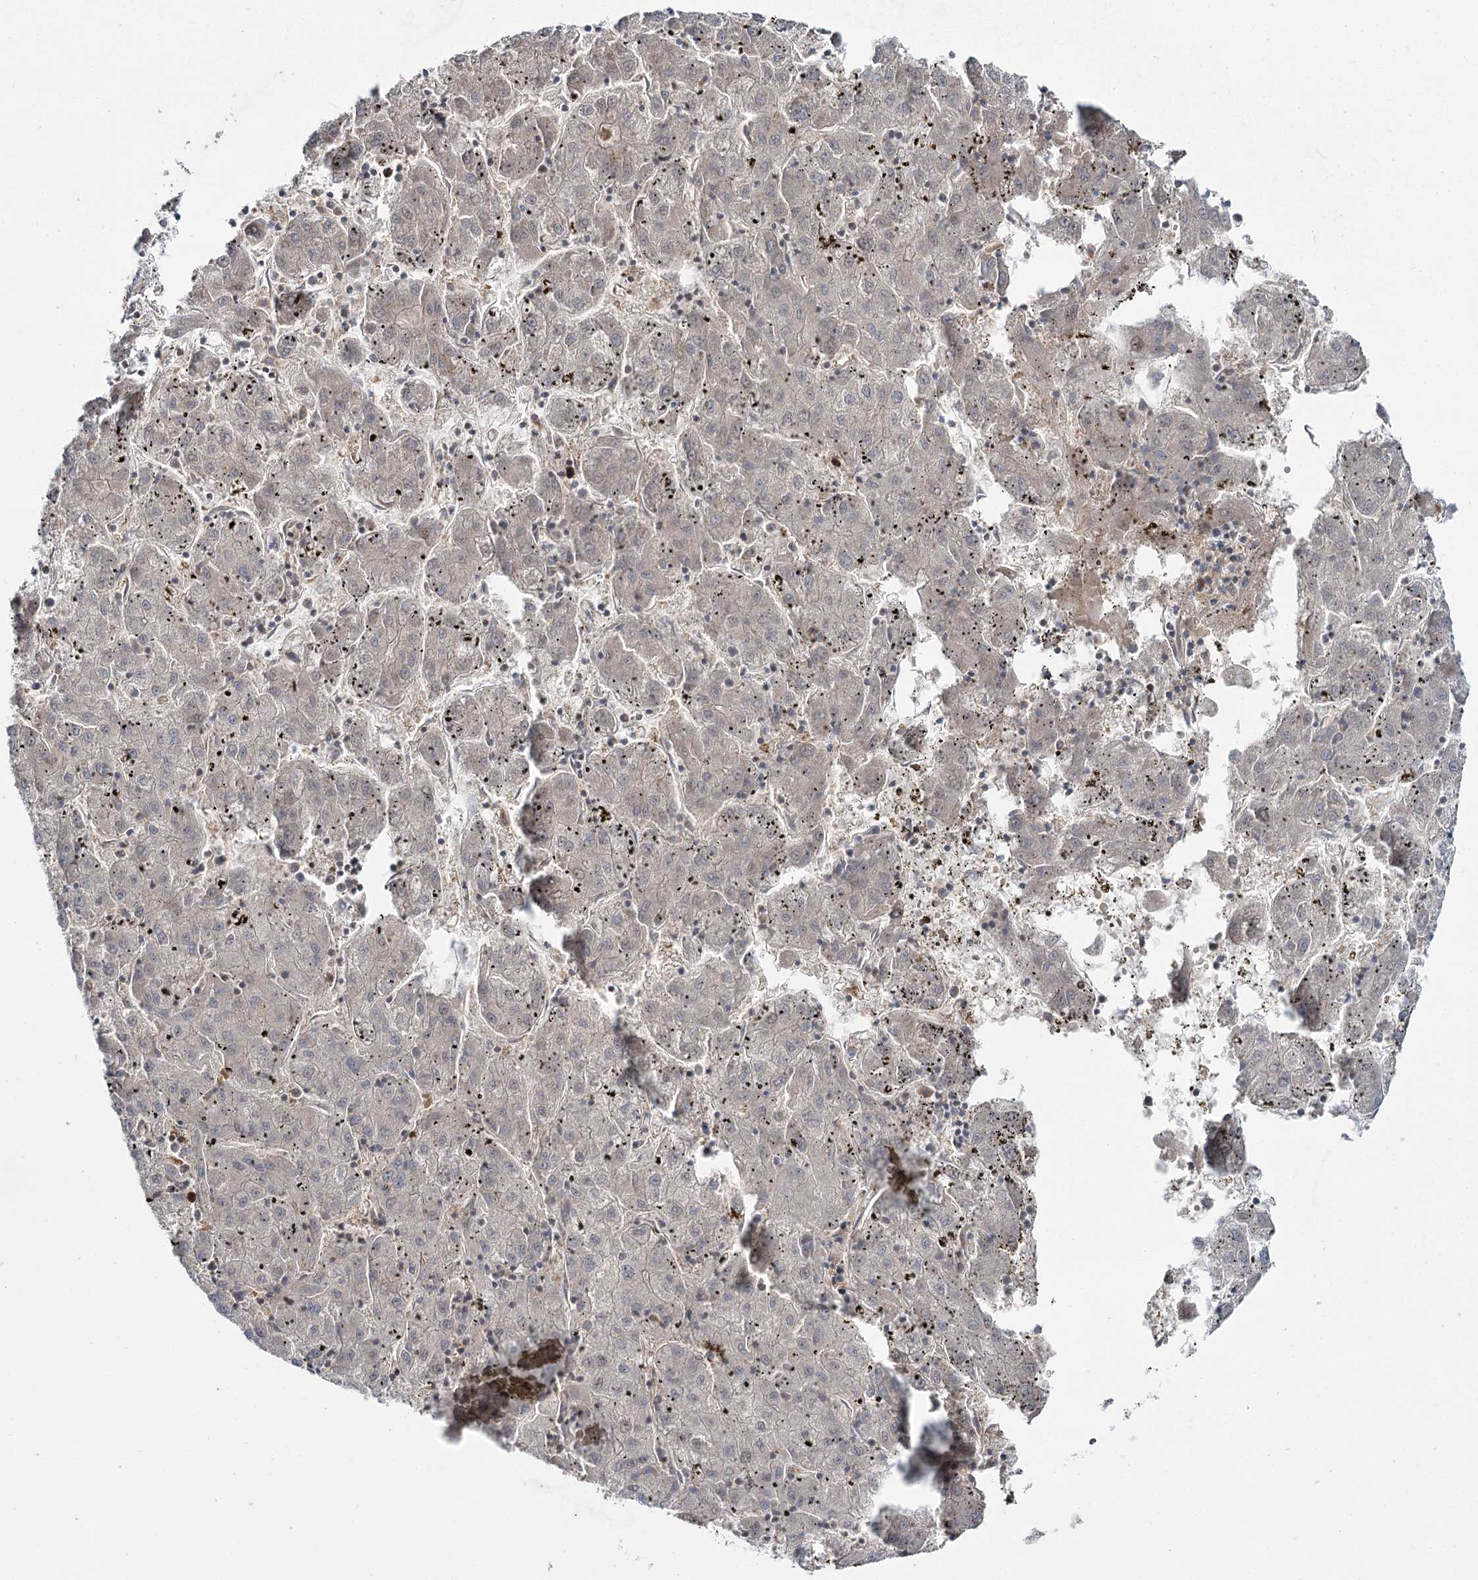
{"staining": {"intensity": "negative", "quantity": "none", "location": "none"}, "tissue": "liver cancer", "cell_type": "Tumor cells", "image_type": "cancer", "snomed": [{"axis": "morphology", "description": "Carcinoma, Hepatocellular, NOS"}, {"axis": "topography", "description": "Liver"}], "caption": "Tumor cells are negative for protein expression in human hepatocellular carcinoma (liver).", "gene": "WDR44", "patient": {"sex": "male", "age": 72}}